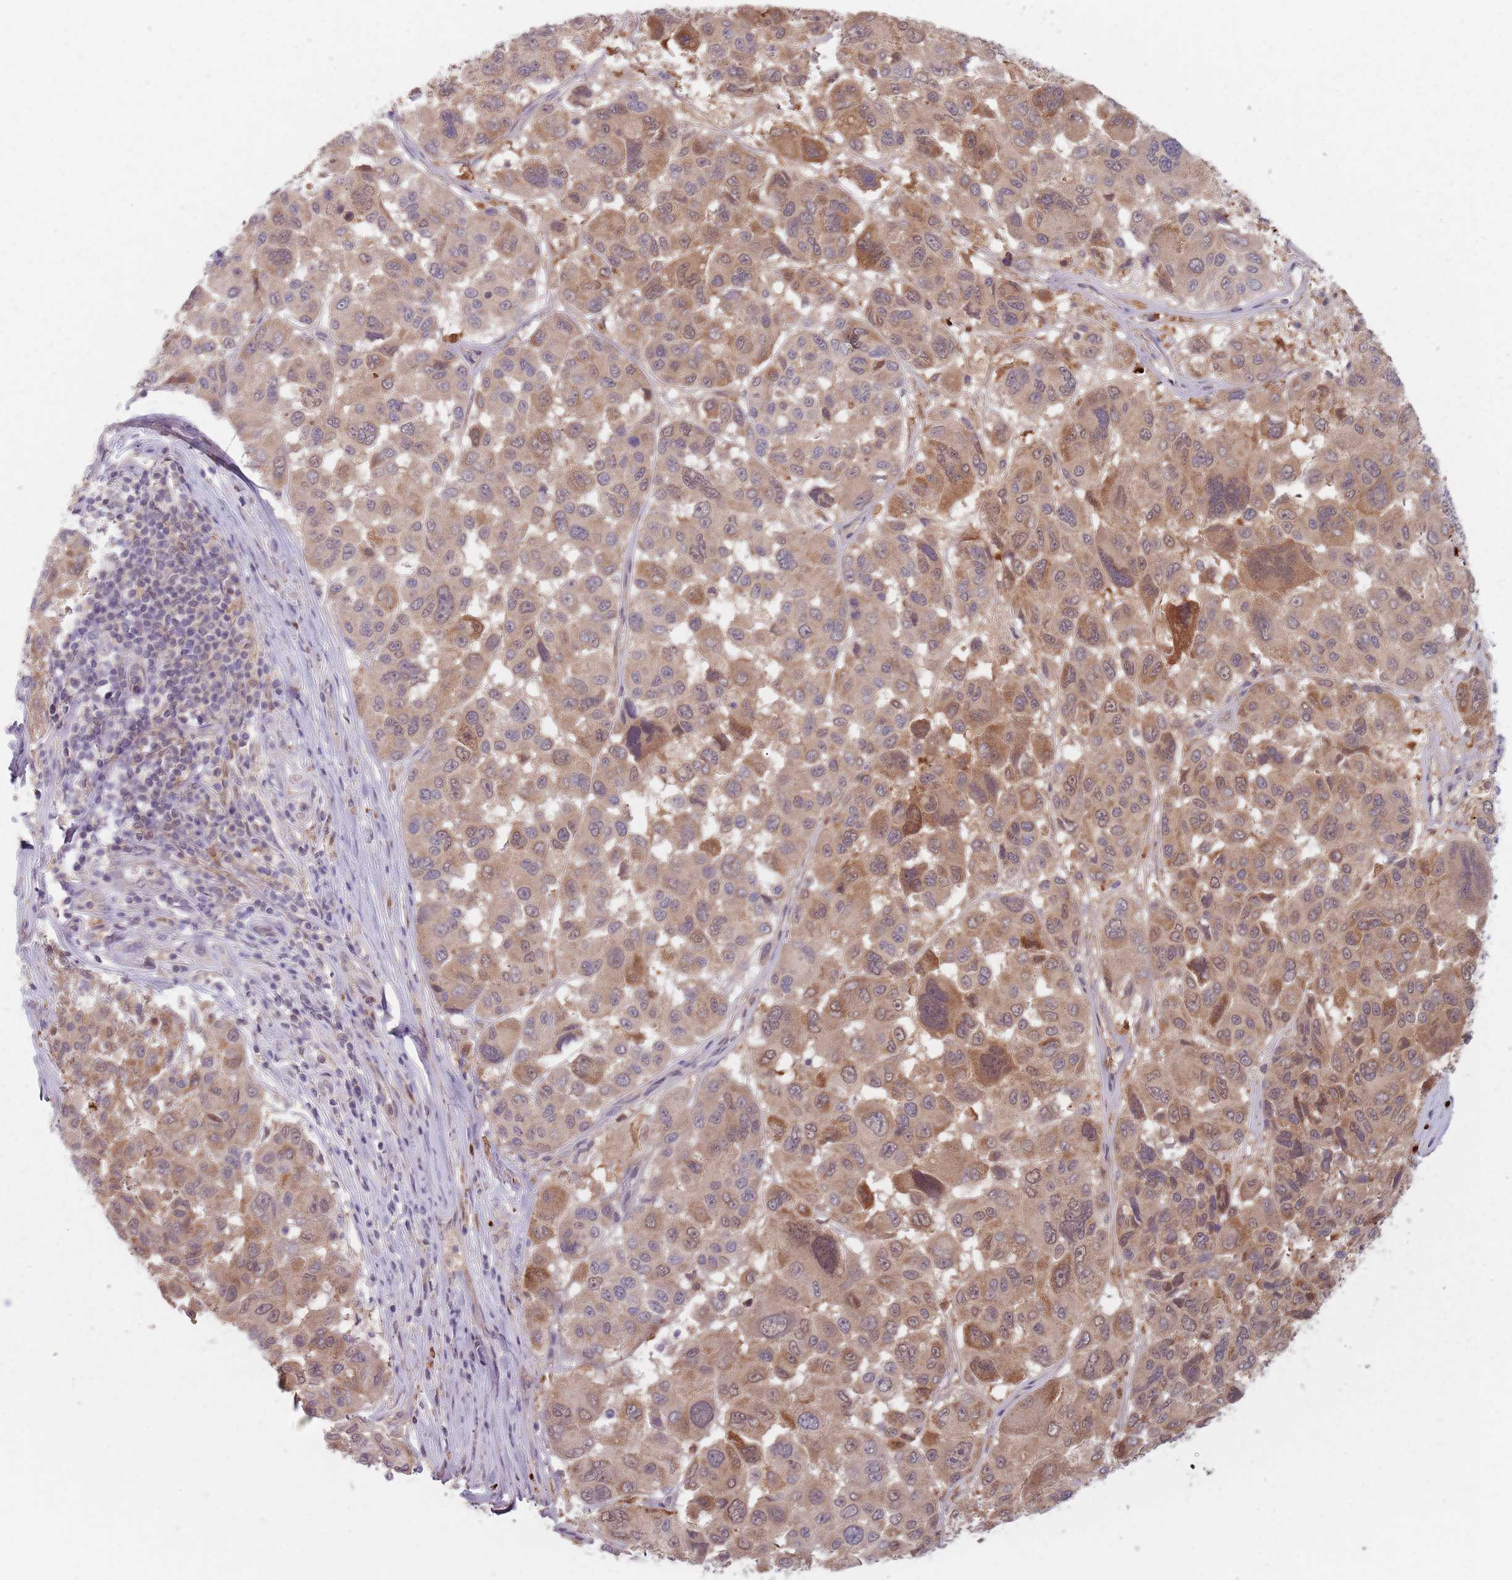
{"staining": {"intensity": "moderate", "quantity": ">75%", "location": "cytoplasmic/membranous,nuclear"}, "tissue": "melanoma", "cell_type": "Tumor cells", "image_type": "cancer", "snomed": [{"axis": "morphology", "description": "Malignant melanoma, NOS"}, {"axis": "topography", "description": "Skin"}], "caption": "The histopathology image shows immunohistochemical staining of melanoma. There is moderate cytoplasmic/membranous and nuclear staining is appreciated in about >75% of tumor cells. Nuclei are stained in blue.", "gene": "NAXE", "patient": {"sex": "female", "age": 66}}